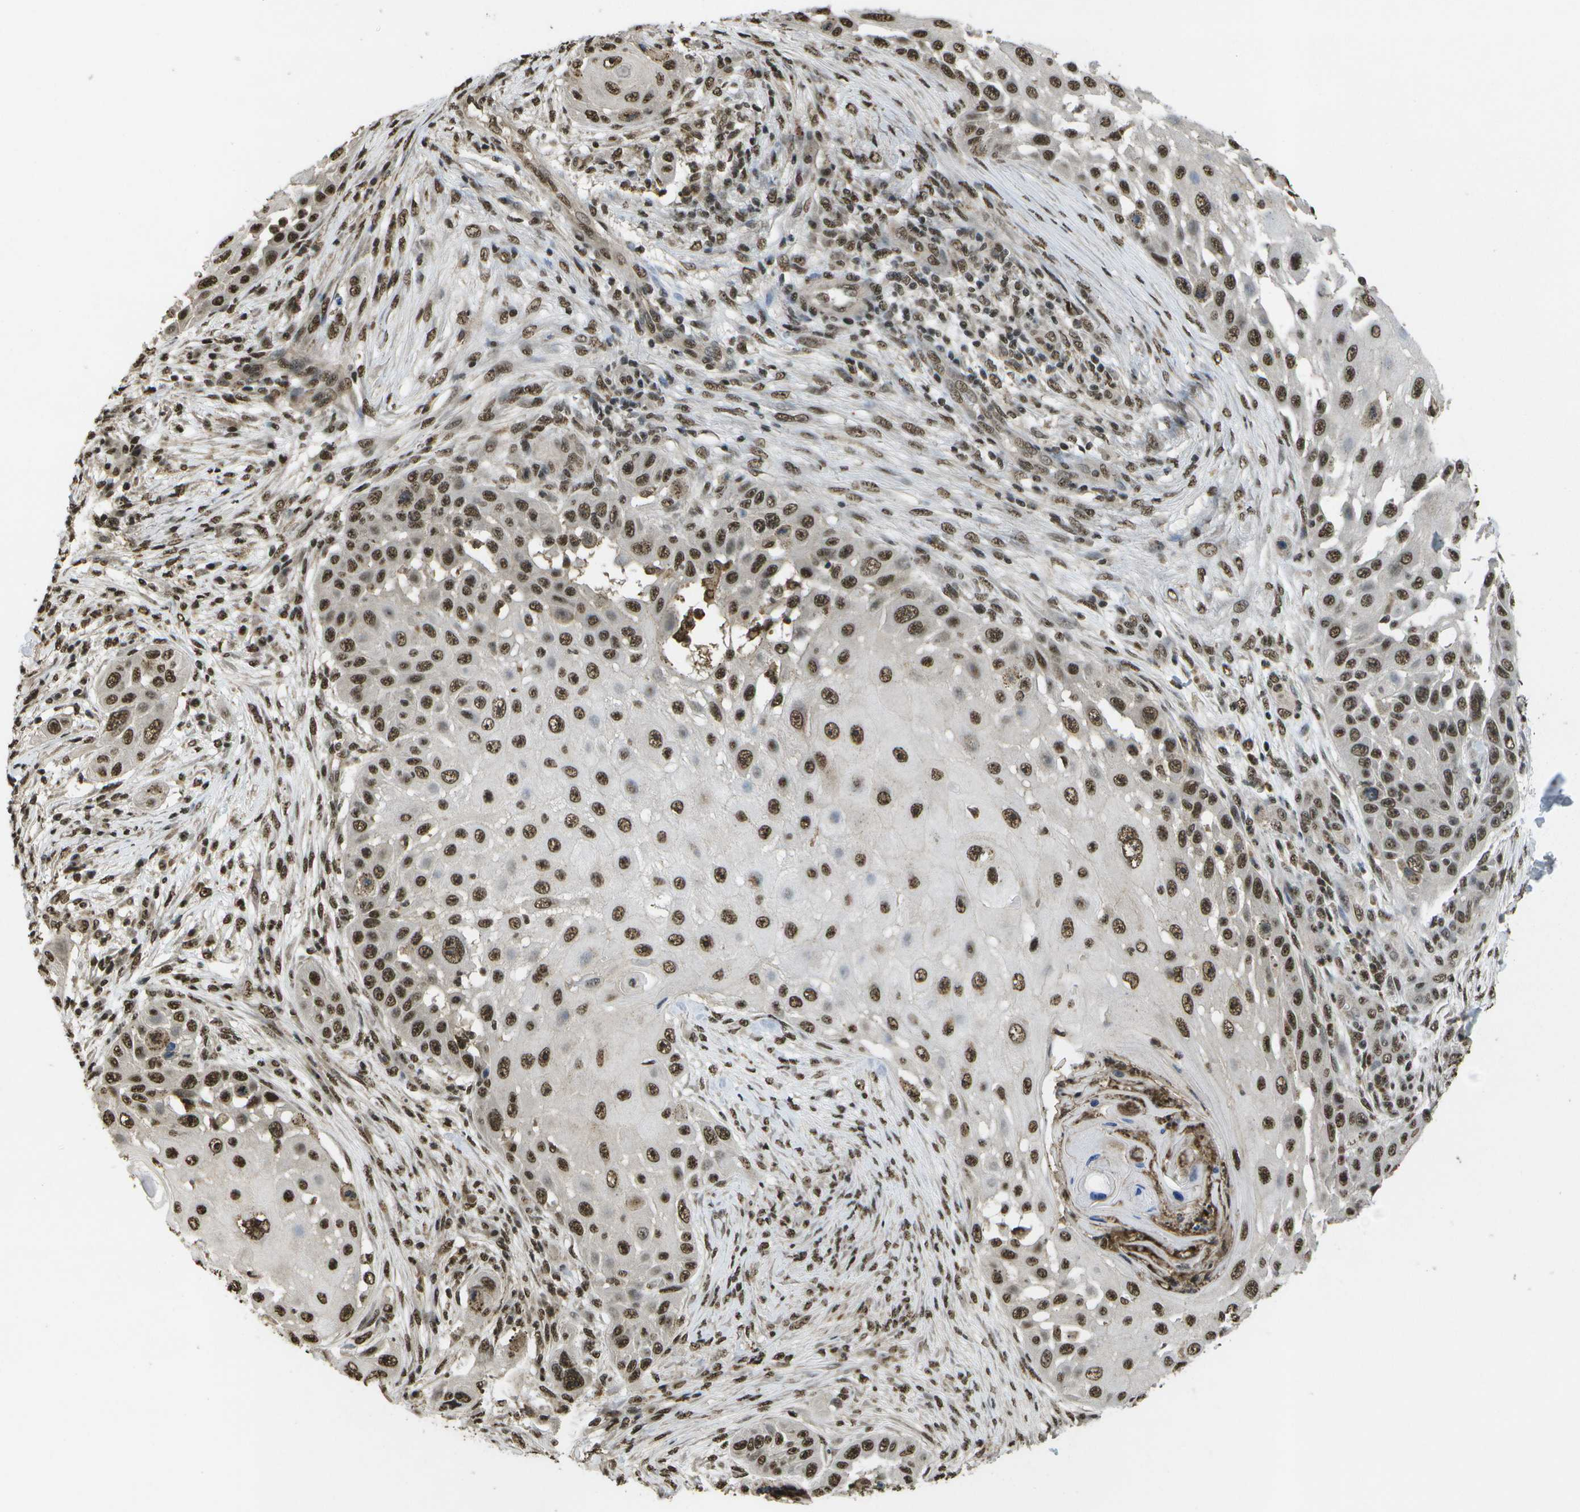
{"staining": {"intensity": "strong", "quantity": ">75%", "location": "nuclear"}, "tissue": "skin cancer", "cell_type": "Tumor cells", "image_type": "cancer", "snomed": [{"axis": "morphology", "description": "Squamous cell carcinoma, NOS"}, {"axis": "topography", "description": "Skin"}], "caption": "The photomicrograph demonstrates staining of skin squamous cell carcinoma, revealing strong nuclear protein positivity (brown color) within tumor cells.", "gene": "SPEN", "patient": {"sex": "female", "age": 44}}